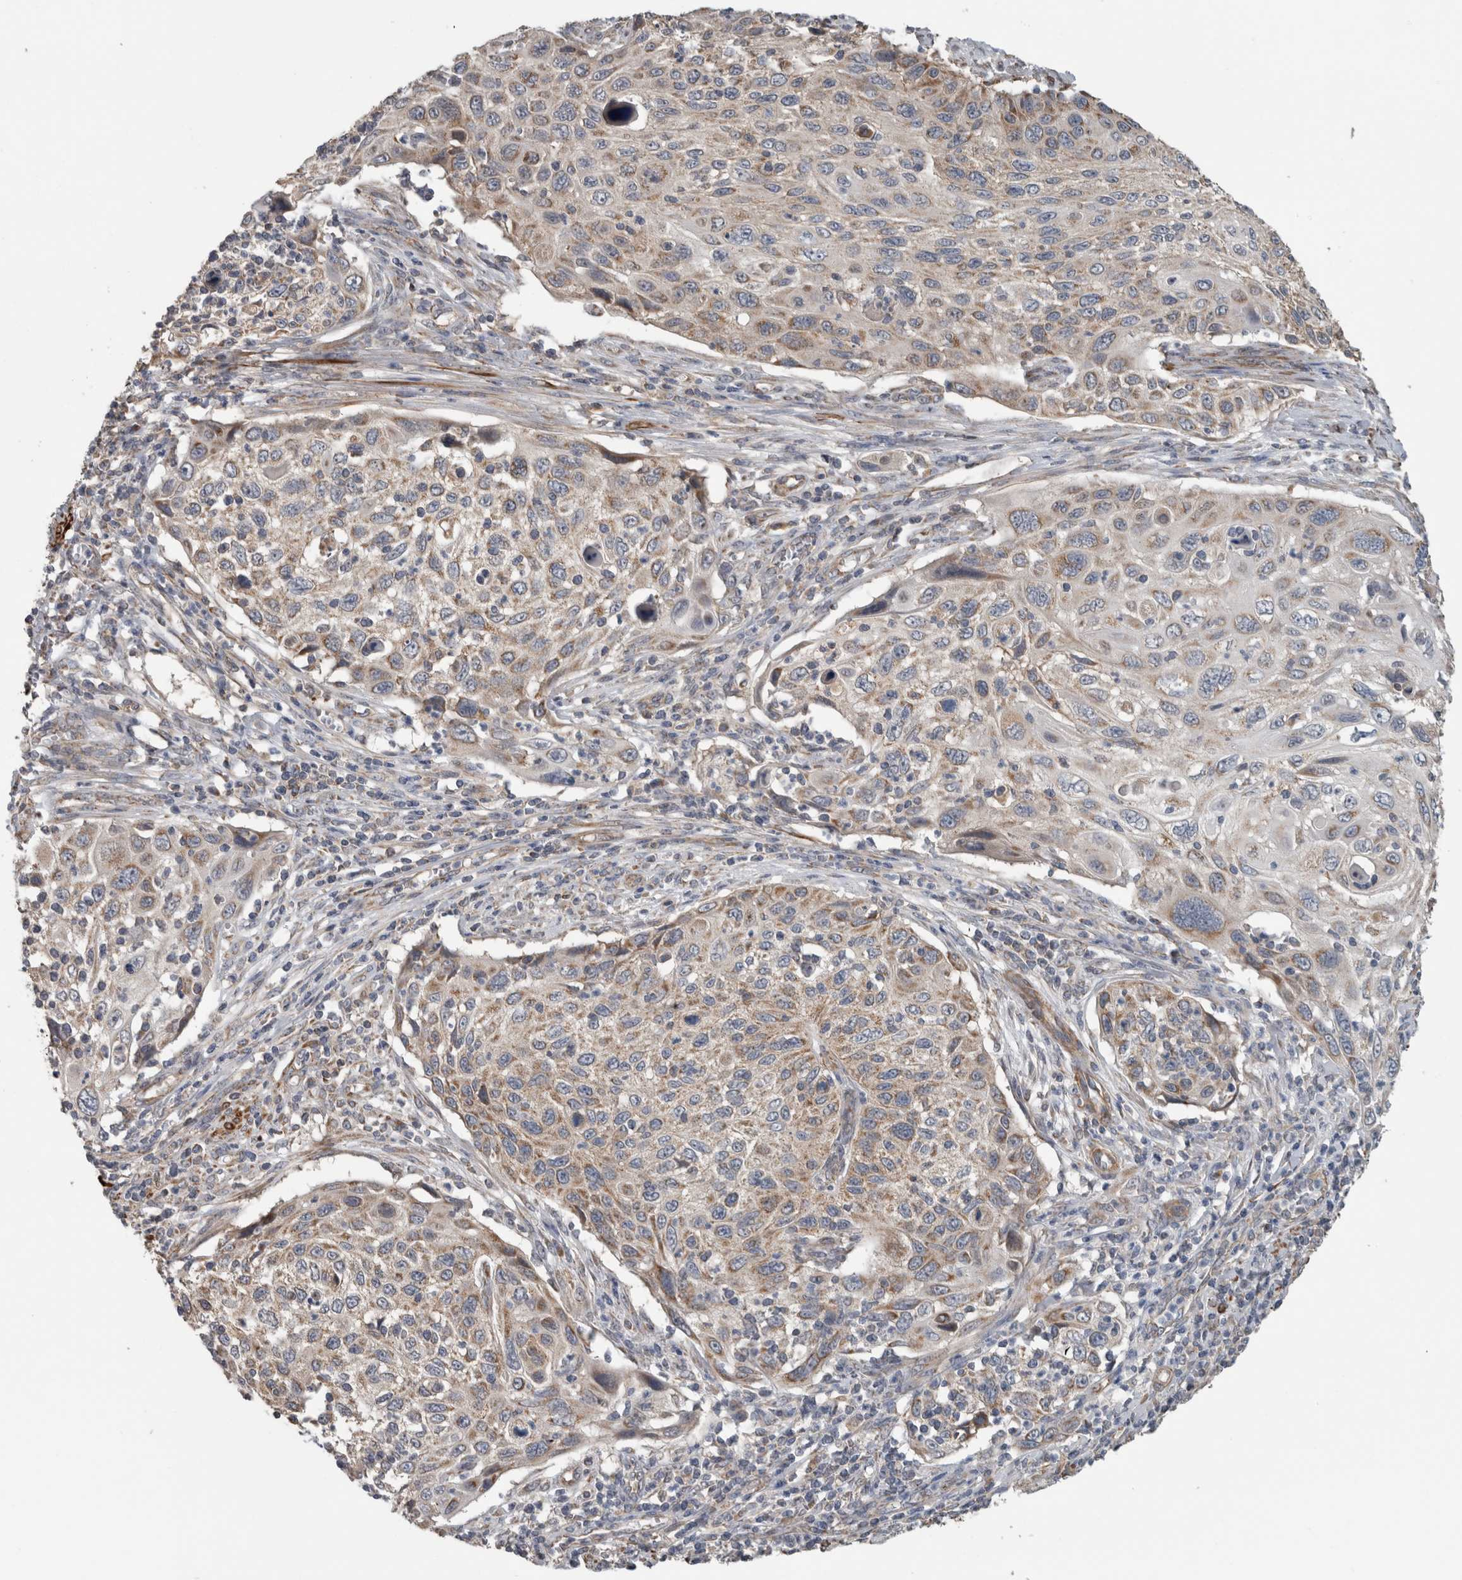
{"staining": {"intensity": "moderate", "quantity": "25%-75%", "location": "cytoplasmic/membranous"}, "tissue": "cervical cancer", "cell_type": "Tumor cells", "image_type": "cancer", "snomed": [{"axis": "morphology", "description": "Squamous cell carcinoma, NOS"}, {"axis": "topography", "description": "Cervix"}], "caption": "Brown immunohistochemical staining in cervical squamous cell carcinoma shows moderate cytoplasmic/membranous expression in approximately 25%-75% of tumor cells.", "gene": "ARMC1", "patient": {"sex": "female", "age": 70}}